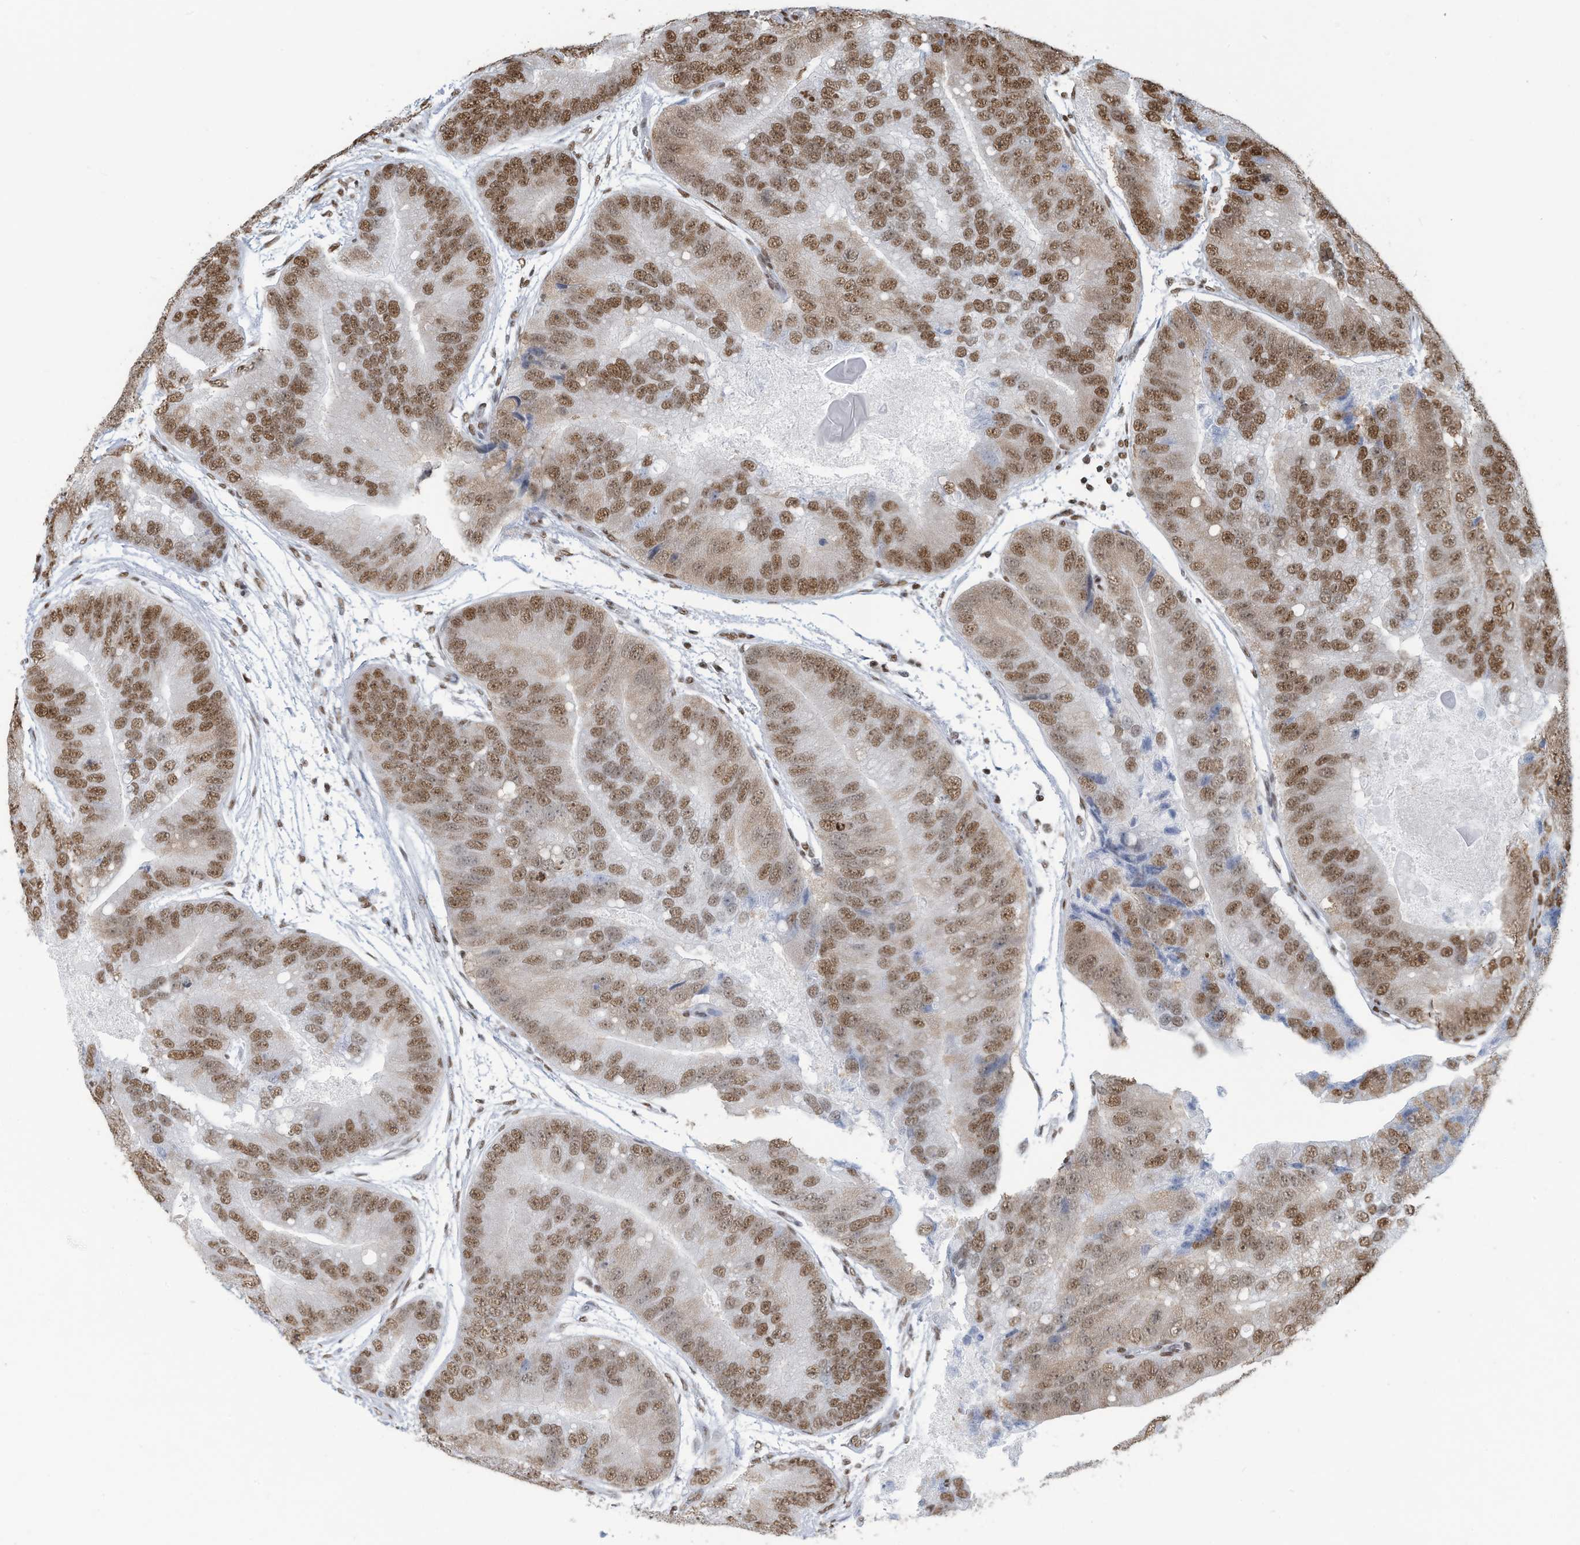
{"staining": {"intensity": "moderate", "quantity": ">75%", "location": "nuclear"}, "tissue": "prostate cancer", "cell_type": "Tumor cells", "image_type": "cancer", "snomed": [{"axis": "morphology", "description": "Adenocarcinoma, High grade"}, {"axis": "topography", "description": "Prostate"}], "caption": "Brown immunohistochemical staining in human prostate high-grade adenocarcinoma displays moderate nuclear staining in about >75% of tumor cells.", "gene": "SARNP", "patient": {"sex": "male", "age": 70}}